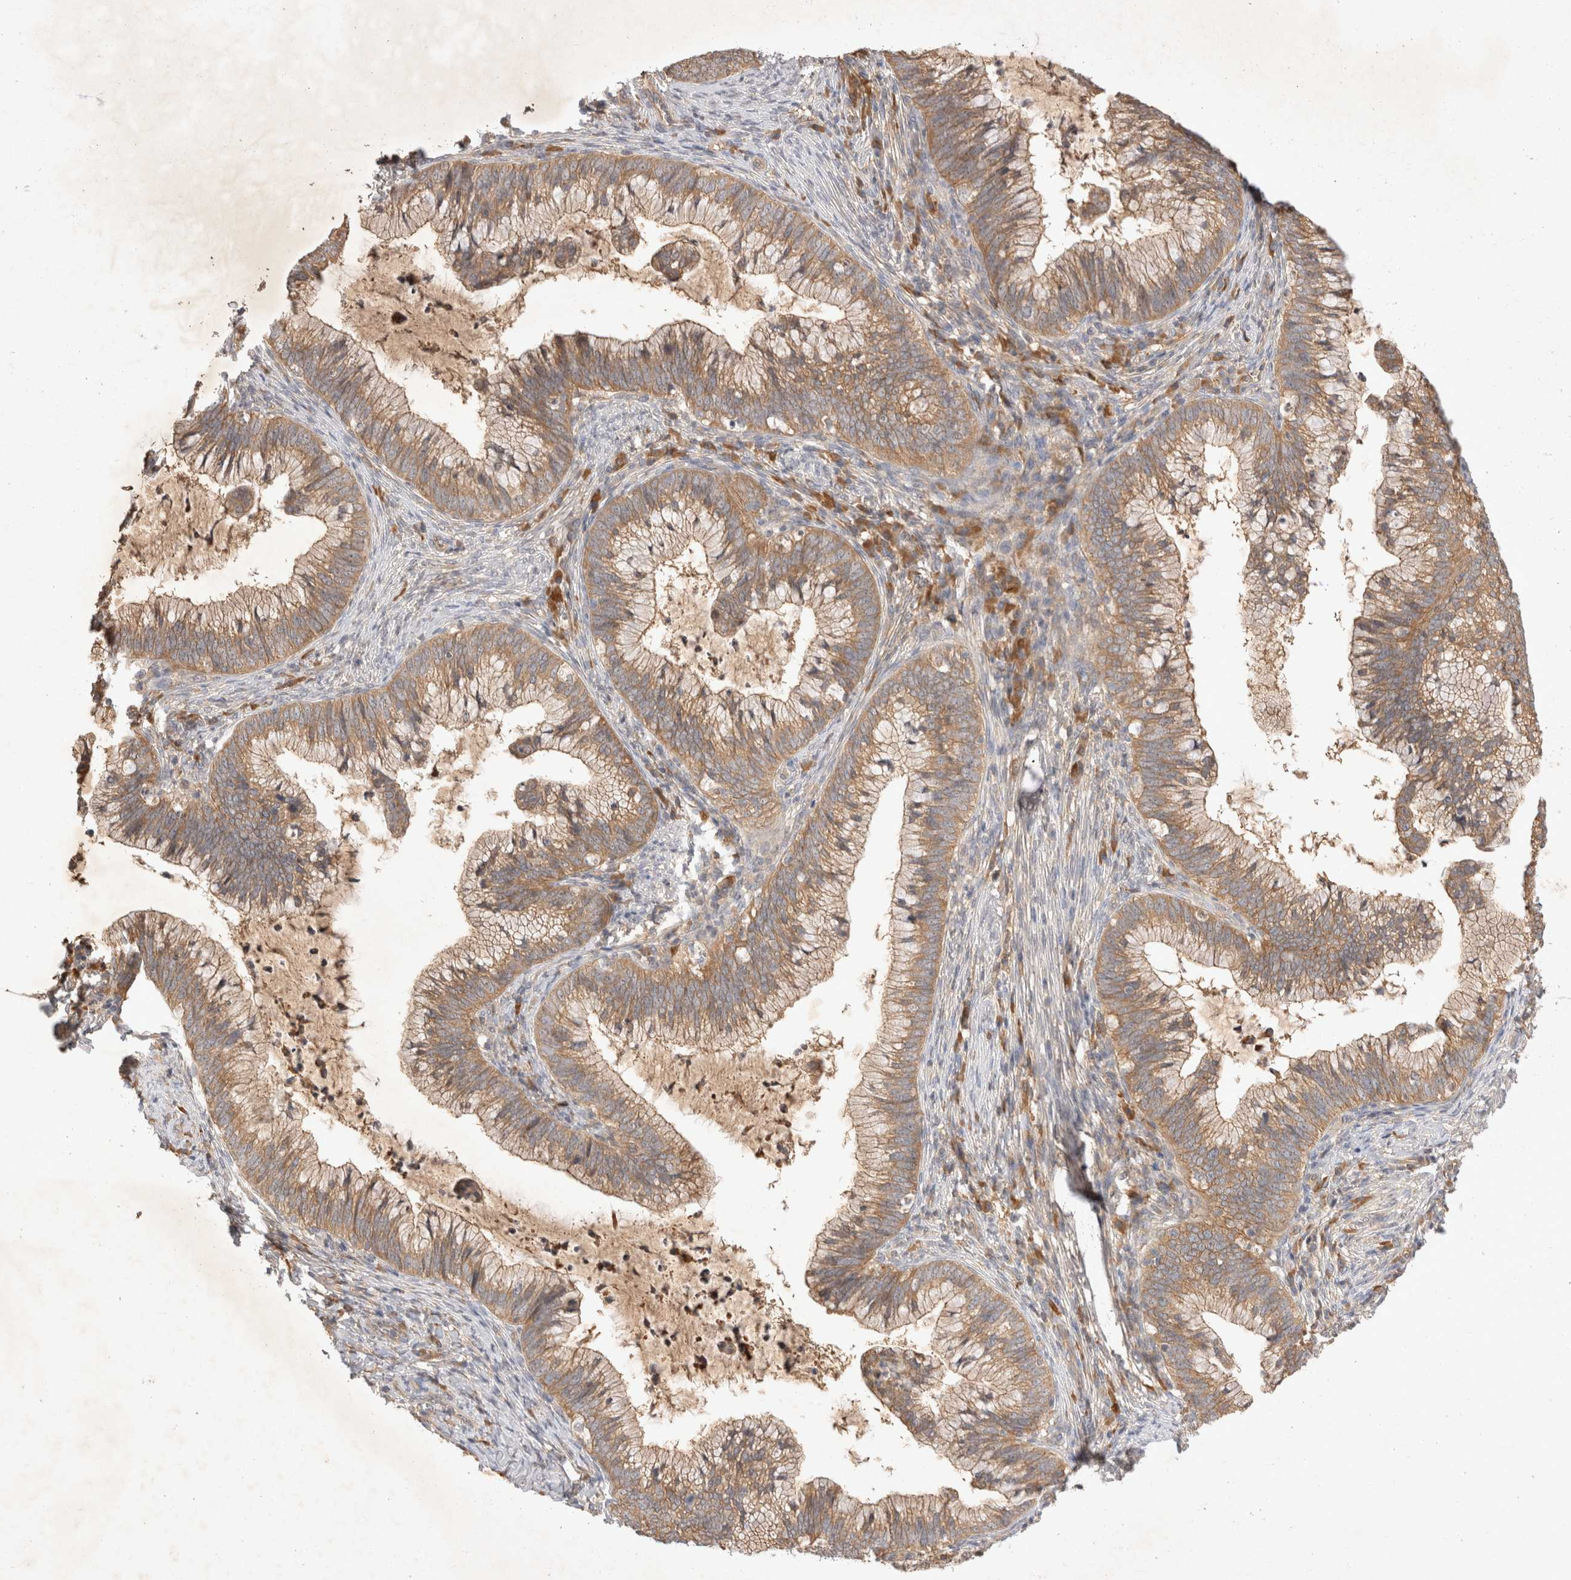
{"staining": {"intensity": "moderate", "quantity": ">75%", "location": "cytoplasmic/membranous"}, "tissue": "cervical cancer", "cell_type": "Tumor cells", "image_type": "cancer", "snomed": [{"axis": "morphology", "description": "Adenocarcinoma, NOS"}, {"axis": "topography", "description": "Cervix"}], "caption": "Tumor cells reveal medium levels of moderate cytoplasmic/membranous expression in about >75% of cells in human cervical adenocarcinoma.", "gene": "YES1", "patient": {"sex": "female", "age": 36}}